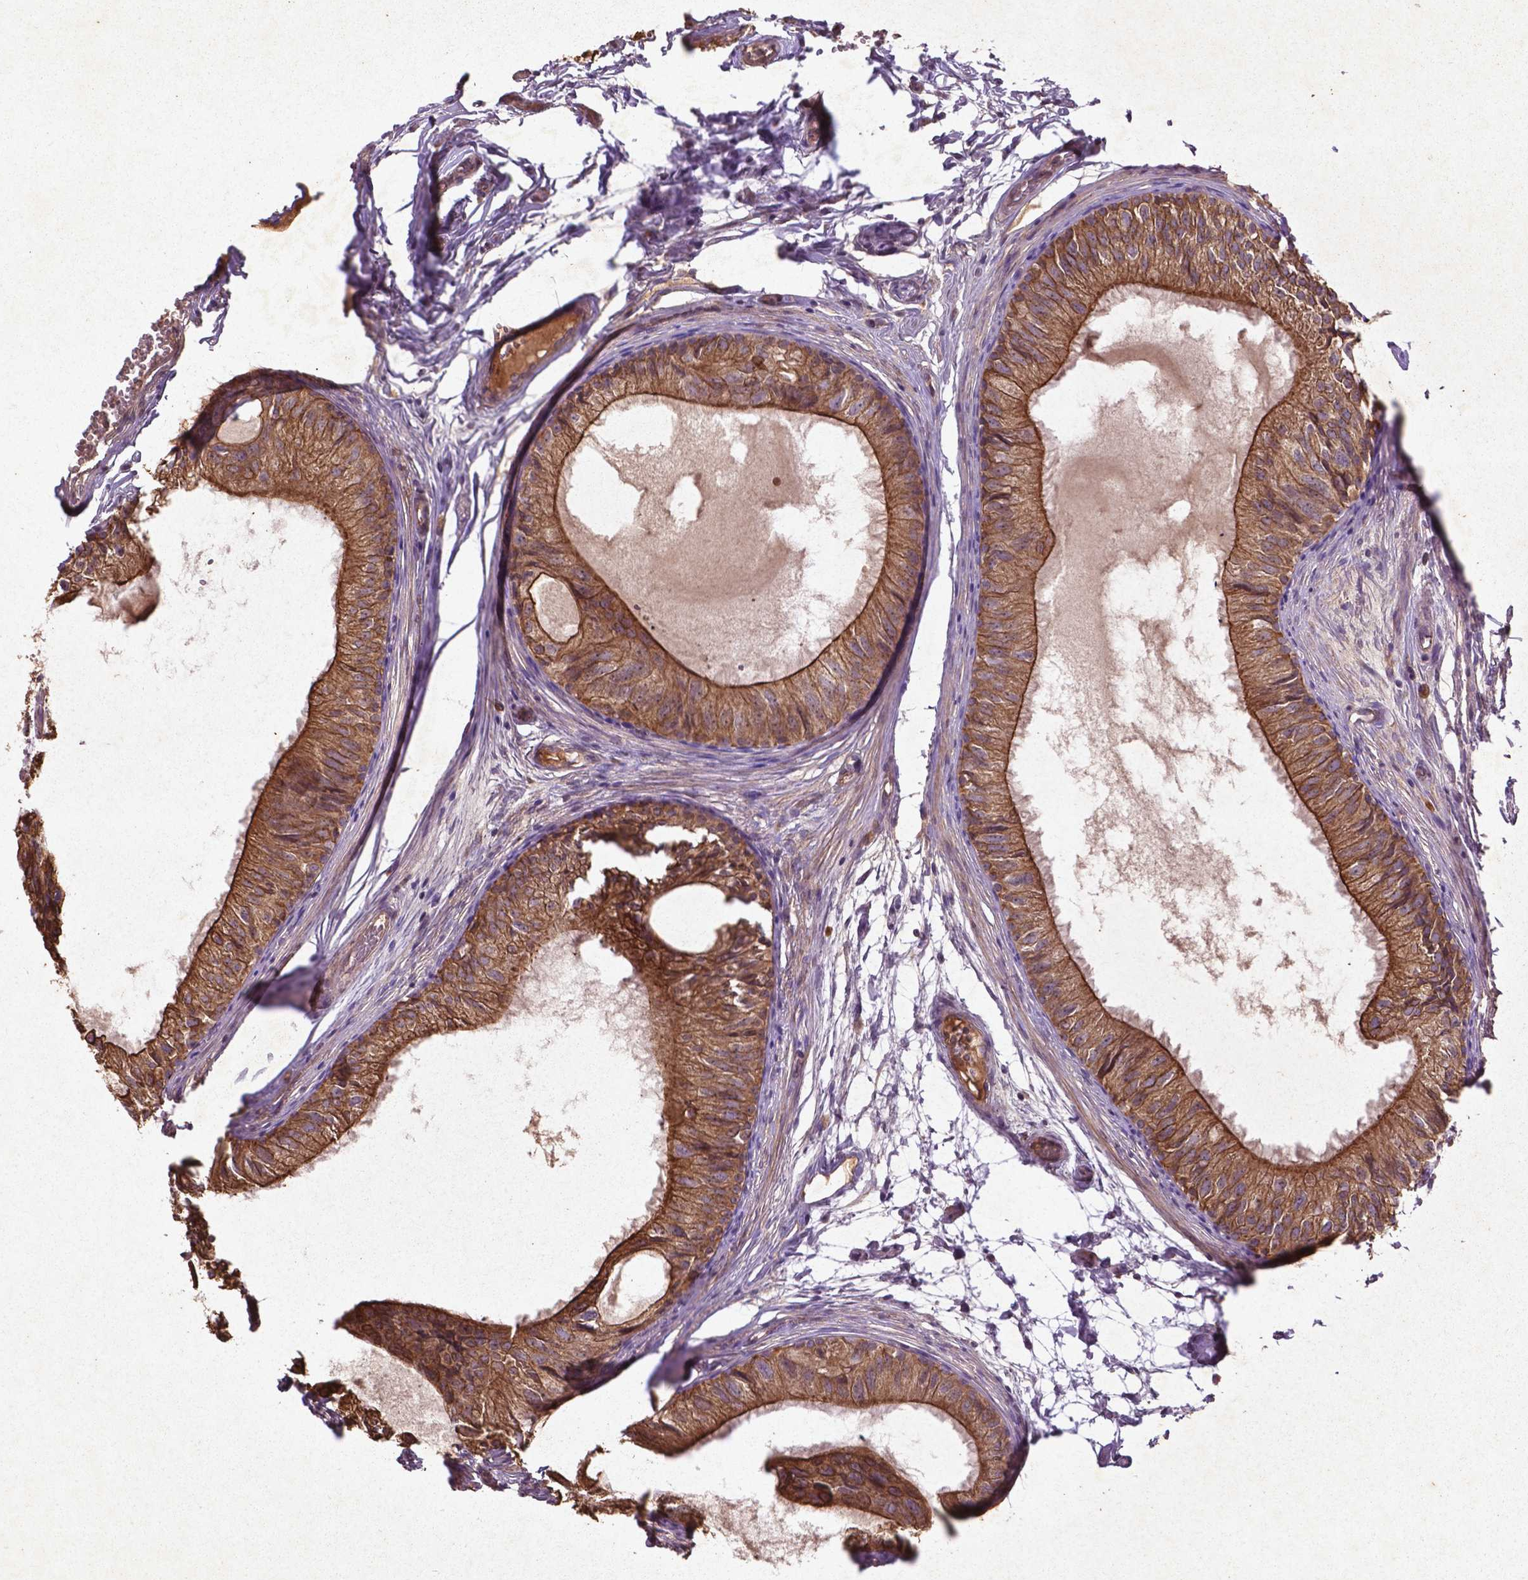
{"staining": {"intensity": "moderate", "quantity": ">75%", "location": "cytoplasmic/membranous"}, "tissue": "epididymis", "cell_type": "Glandular cells", "image_type": "normal", "snomed": [{"axis": "morphology", "description": "Normal tissue, NOS"}, {"axis": "topography", "description": "Epididymis"}], "caption": "Protein staining of normal epididymis exhibits moderate cytoplasmic/membranous staining in approximately >75% of glandular cells.", "gene": "COQ2", "patient": {"sex": "male", "age": 25}}